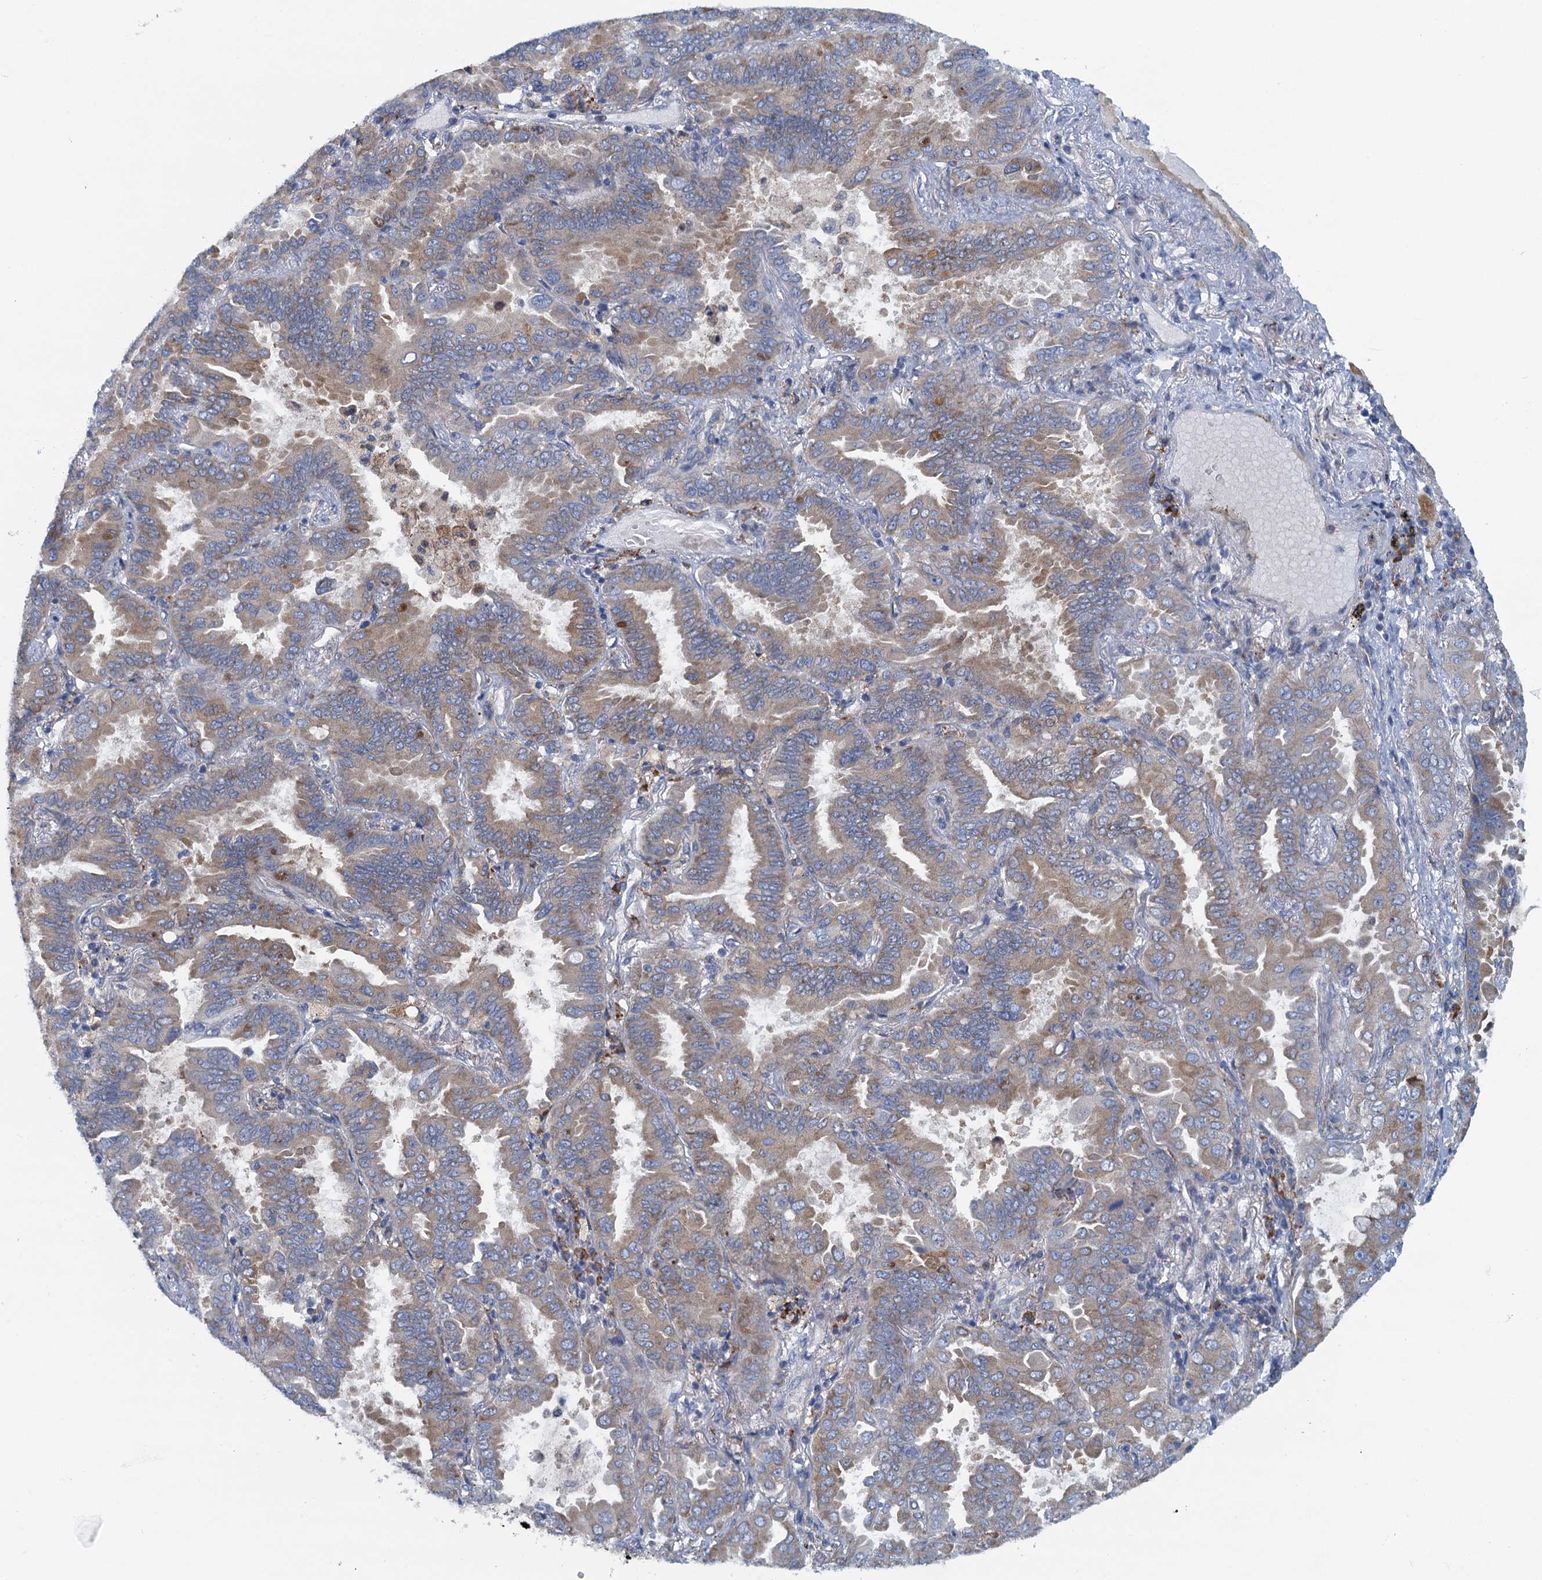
{"staining": {"intensity": "moderate", "quantity": ">75%", "location": "cytoplasmic/membranous"}, "tissue": "lung cancer", "cell_type": "Tumor cells", "image_type": "cancer", "snomed": [{"axis": "morphology", "description": "Adenocarcinoma, NOS"}, {"axis": "topography", "description": "Lung"}], "caption": "The photomicrograph exhibits immunohistochemical staining of lung cancer. There is moderate cytoplasmic/membranous positivity is appreciated in approximately >75% of tumor cells.", "gene": "MYDGF", "patient": {"sex": "male", "age": 64}}